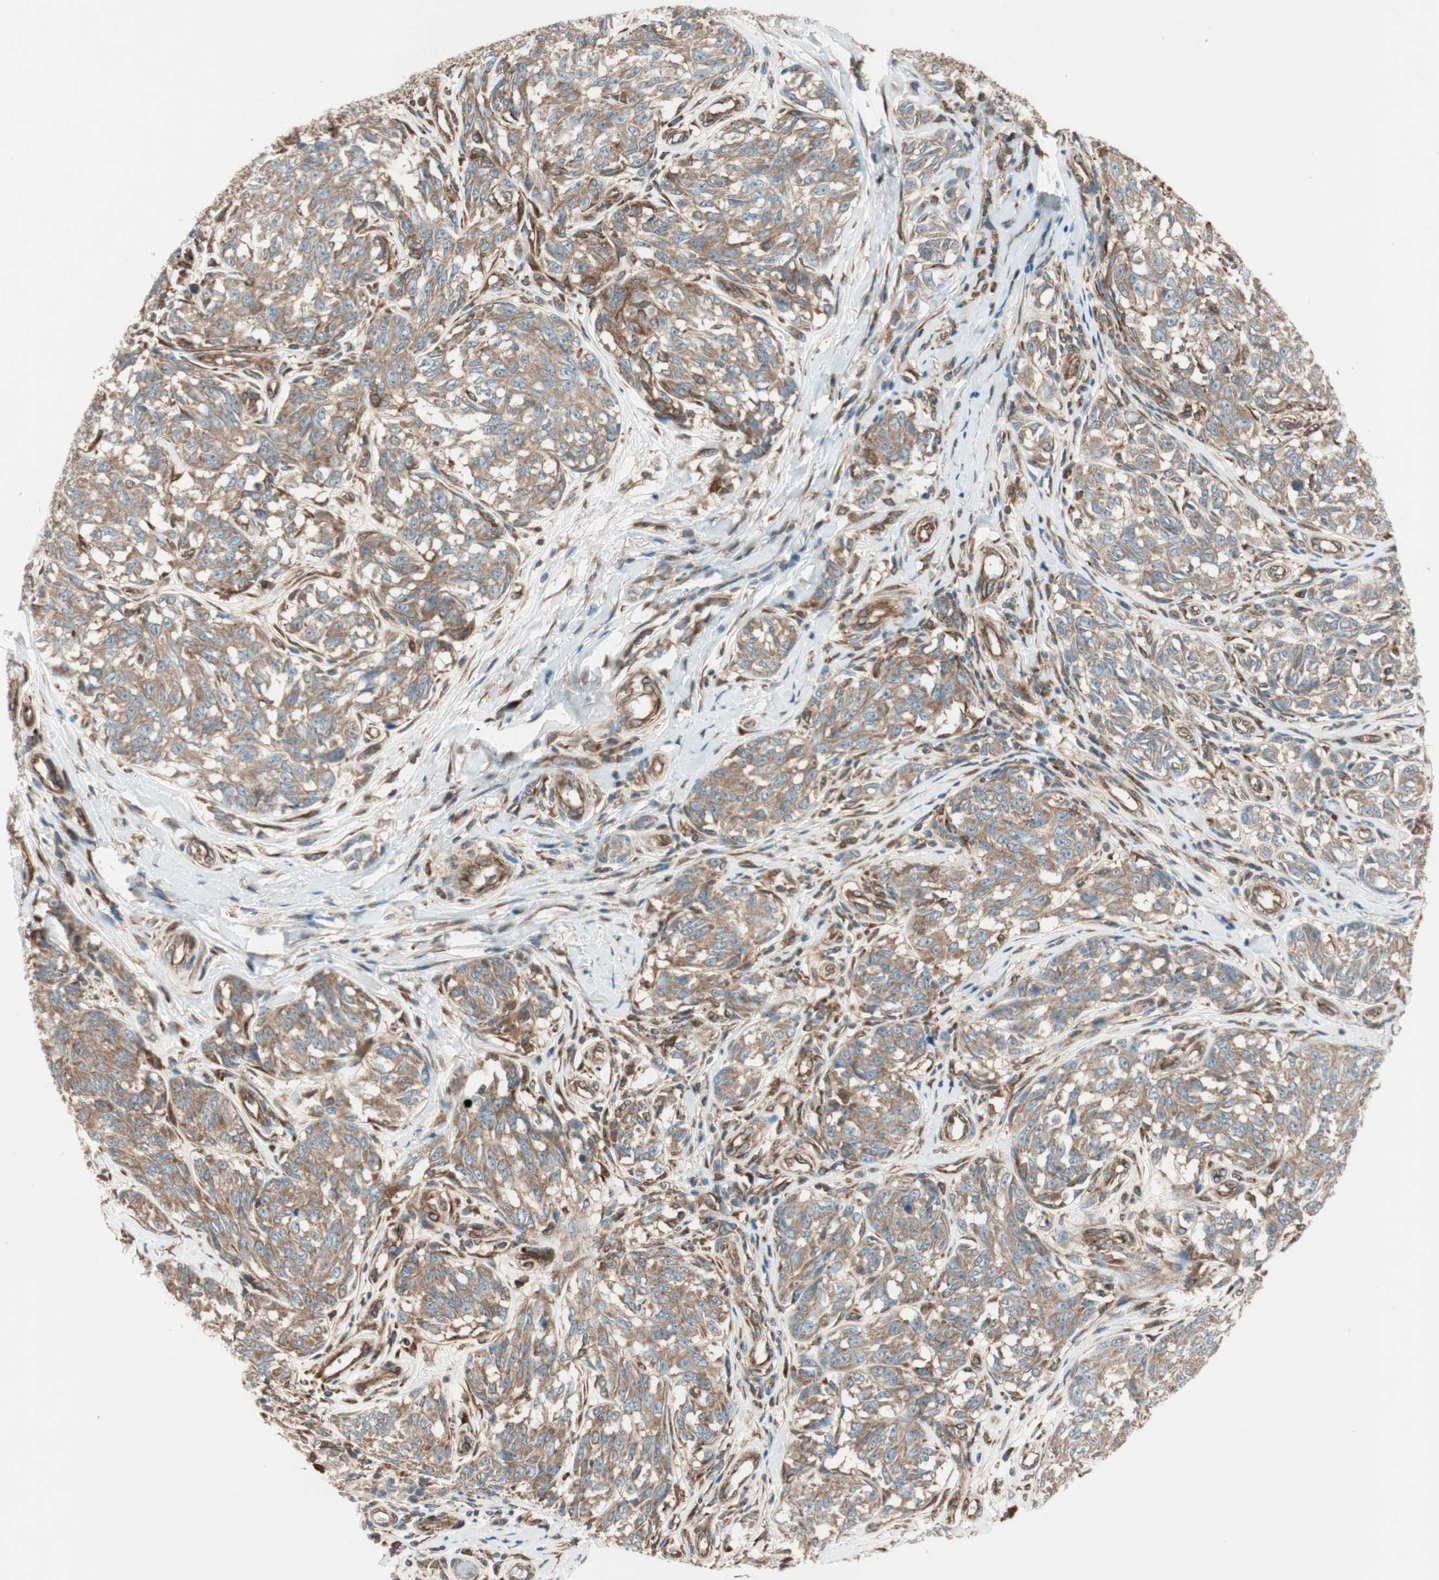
{"staining": {"intensity": "moderate", "quantity": ">75%", "location": "cytoplasmic/membranous"}, "tissue": "melanoma", "cell_type": "Tumor cells", "image_type": "cancer", "snomed": [{"axis": "morphology", "description": "Malignant melanoma, NOS"}, {"axis": "topography", "description": "Skin"}], "caption": "About >75% of tumor cells in human melanoma display moderate cytoplasmic/membranous protein positivity as visualized by brown immunohistochemical staining.", "gene": "RAB5A", "patient": {"sex": "female", "age": 64}}